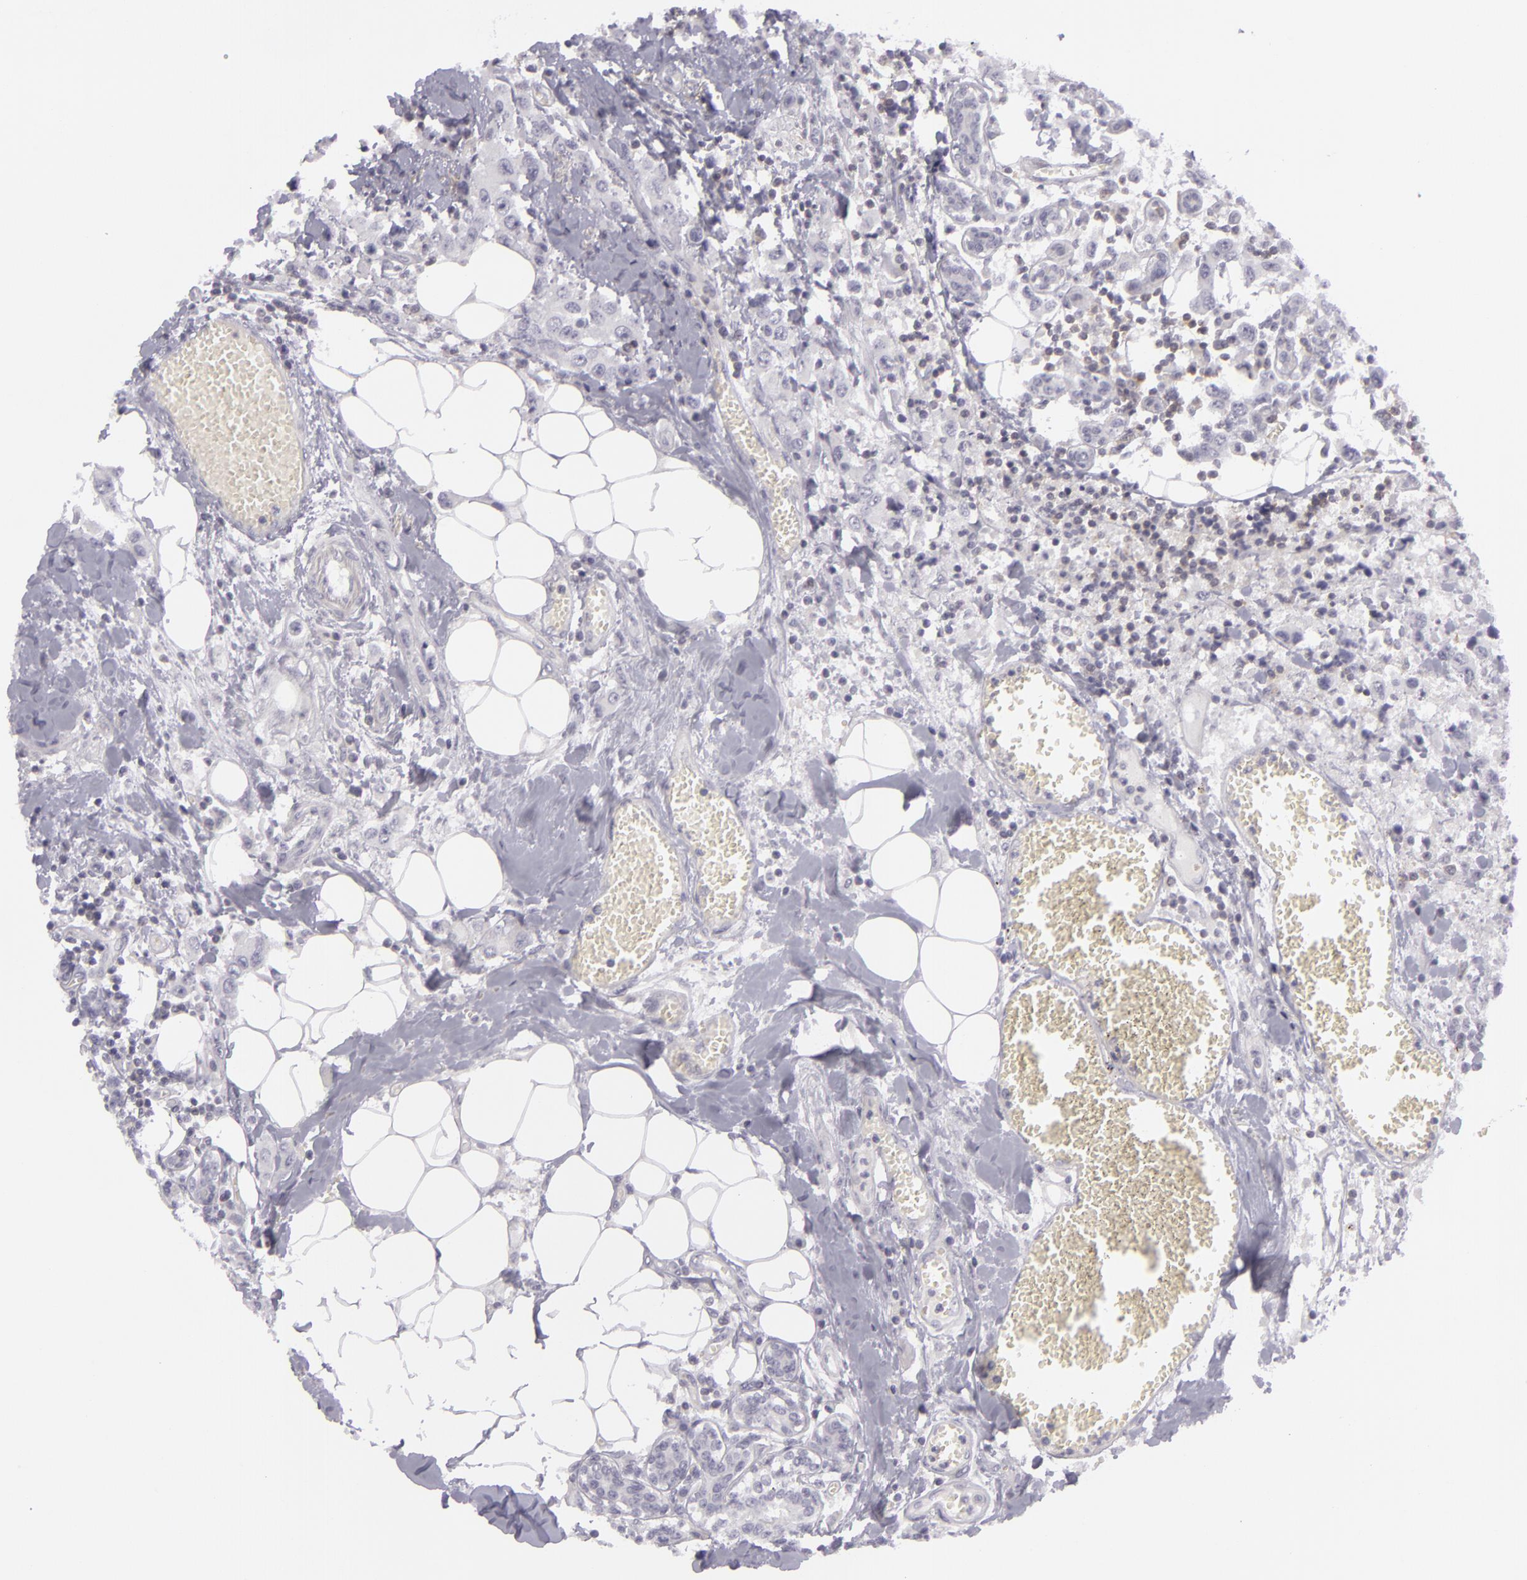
{"staining": {"intensity": "negative", "quantity": "none", "location": "none"}, "tissue": "breast cancer", "cell_type": "Tumor cells", "image_type": "cancer", "snomed": [{"axis": "morphology", "description": "Duct carcinoma"}, {"axis": "topography", "description": "Breast"}], "caption": "Immunohistochemical staining of breast intraductal carcinoma demonstrates no significant positivity in tumor cells.", "gene": "KCNAB2", "patient": {"sex": "female", "age": 58}}